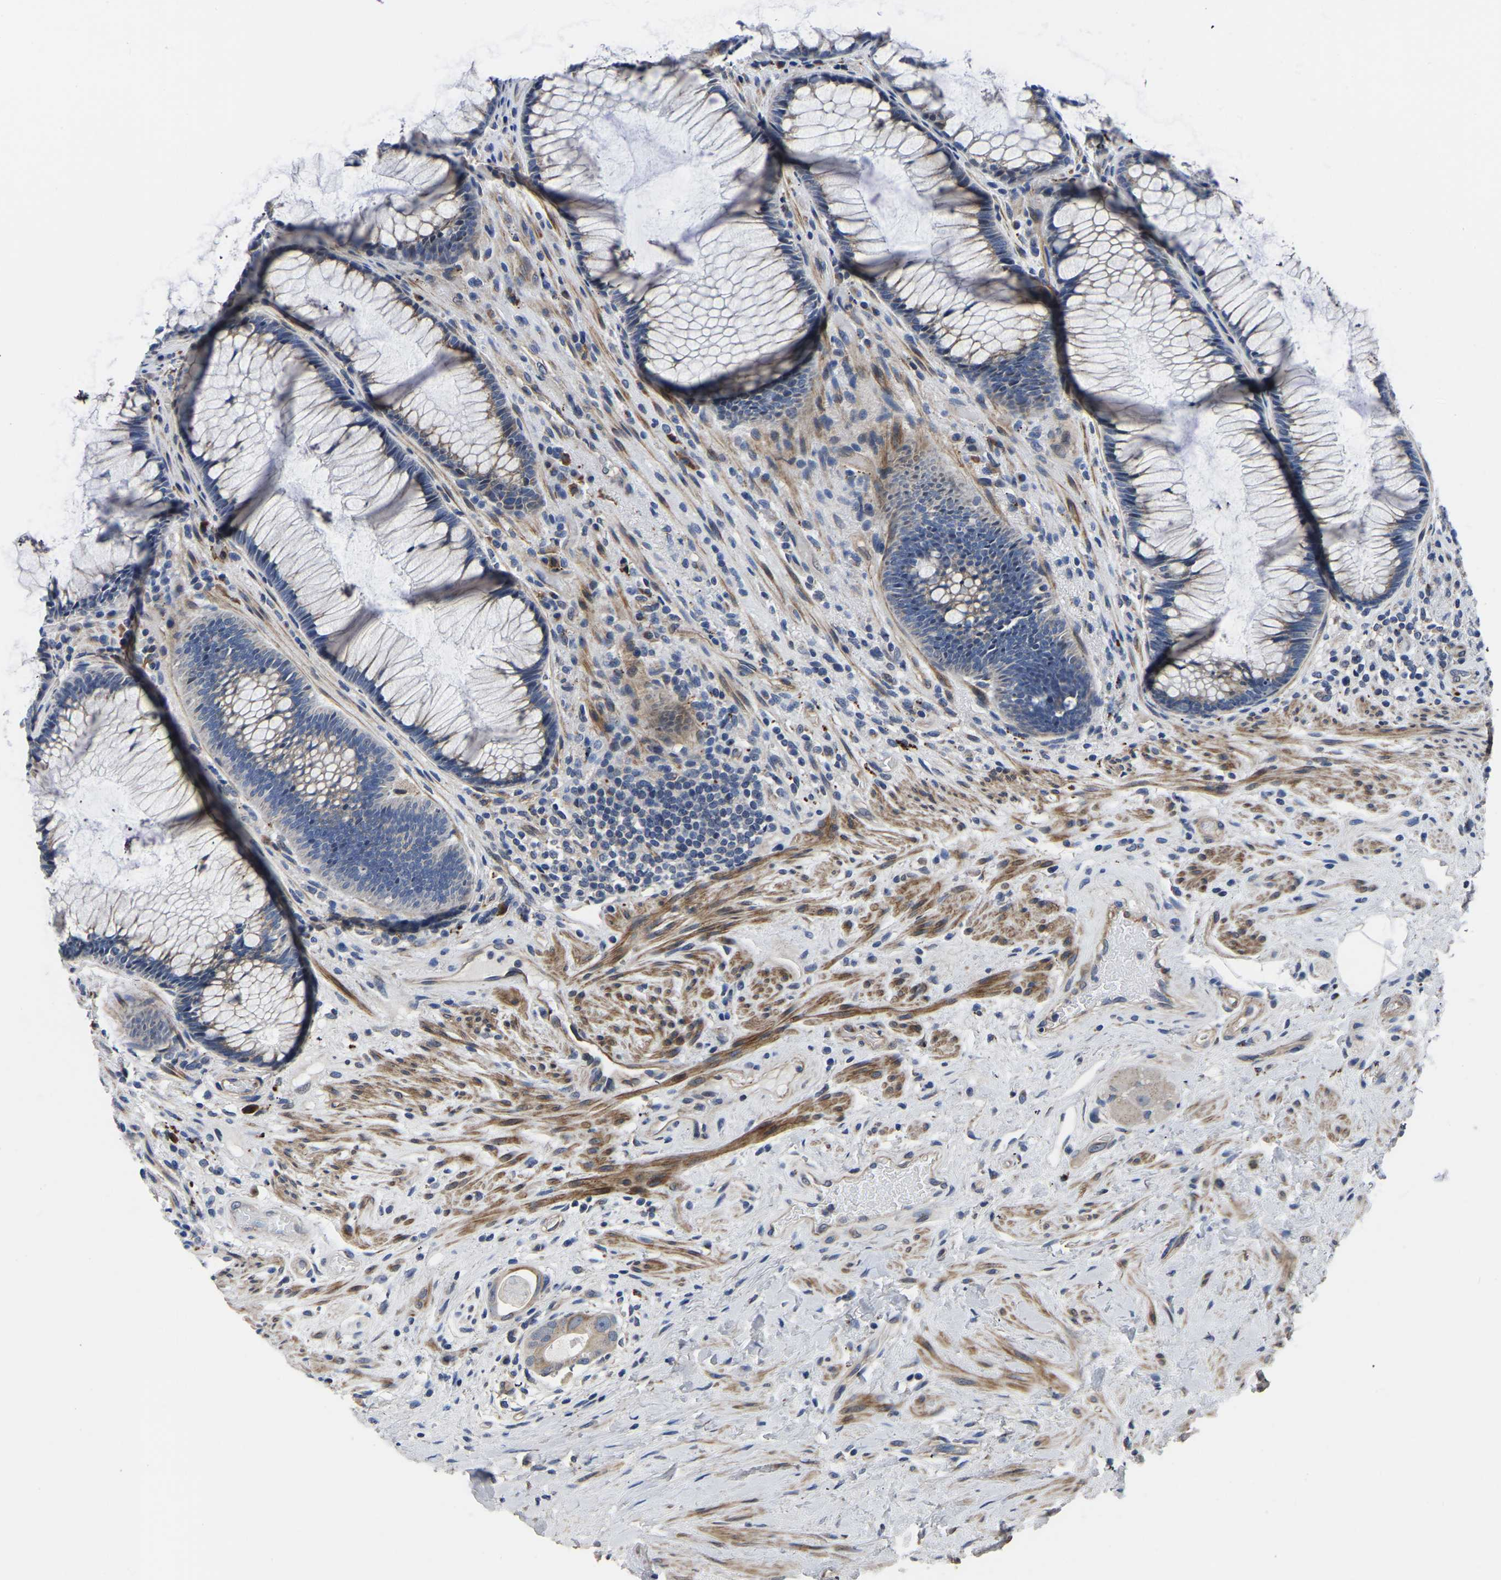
{"staining": {"intensity": "weak", "quantity": "<25%", "location": "cytoplasmic/membranous"}, "tissue": "colorectal cancer", "cell_type": "Tumor cells", "image_type": "cancer", "snomed": [{"axis": "morphology", "description": "Adenocarcinoma, NOS"}, {"axis": "topography", "description": "Rectum"}], "caption": "DAB immunohistochemical staining of colorectal adenocarcinoma demonstrates no significant positivity in tumor cells.", "gene": "PDLIM7", "patient": {"sex": "male", "age": 51}}